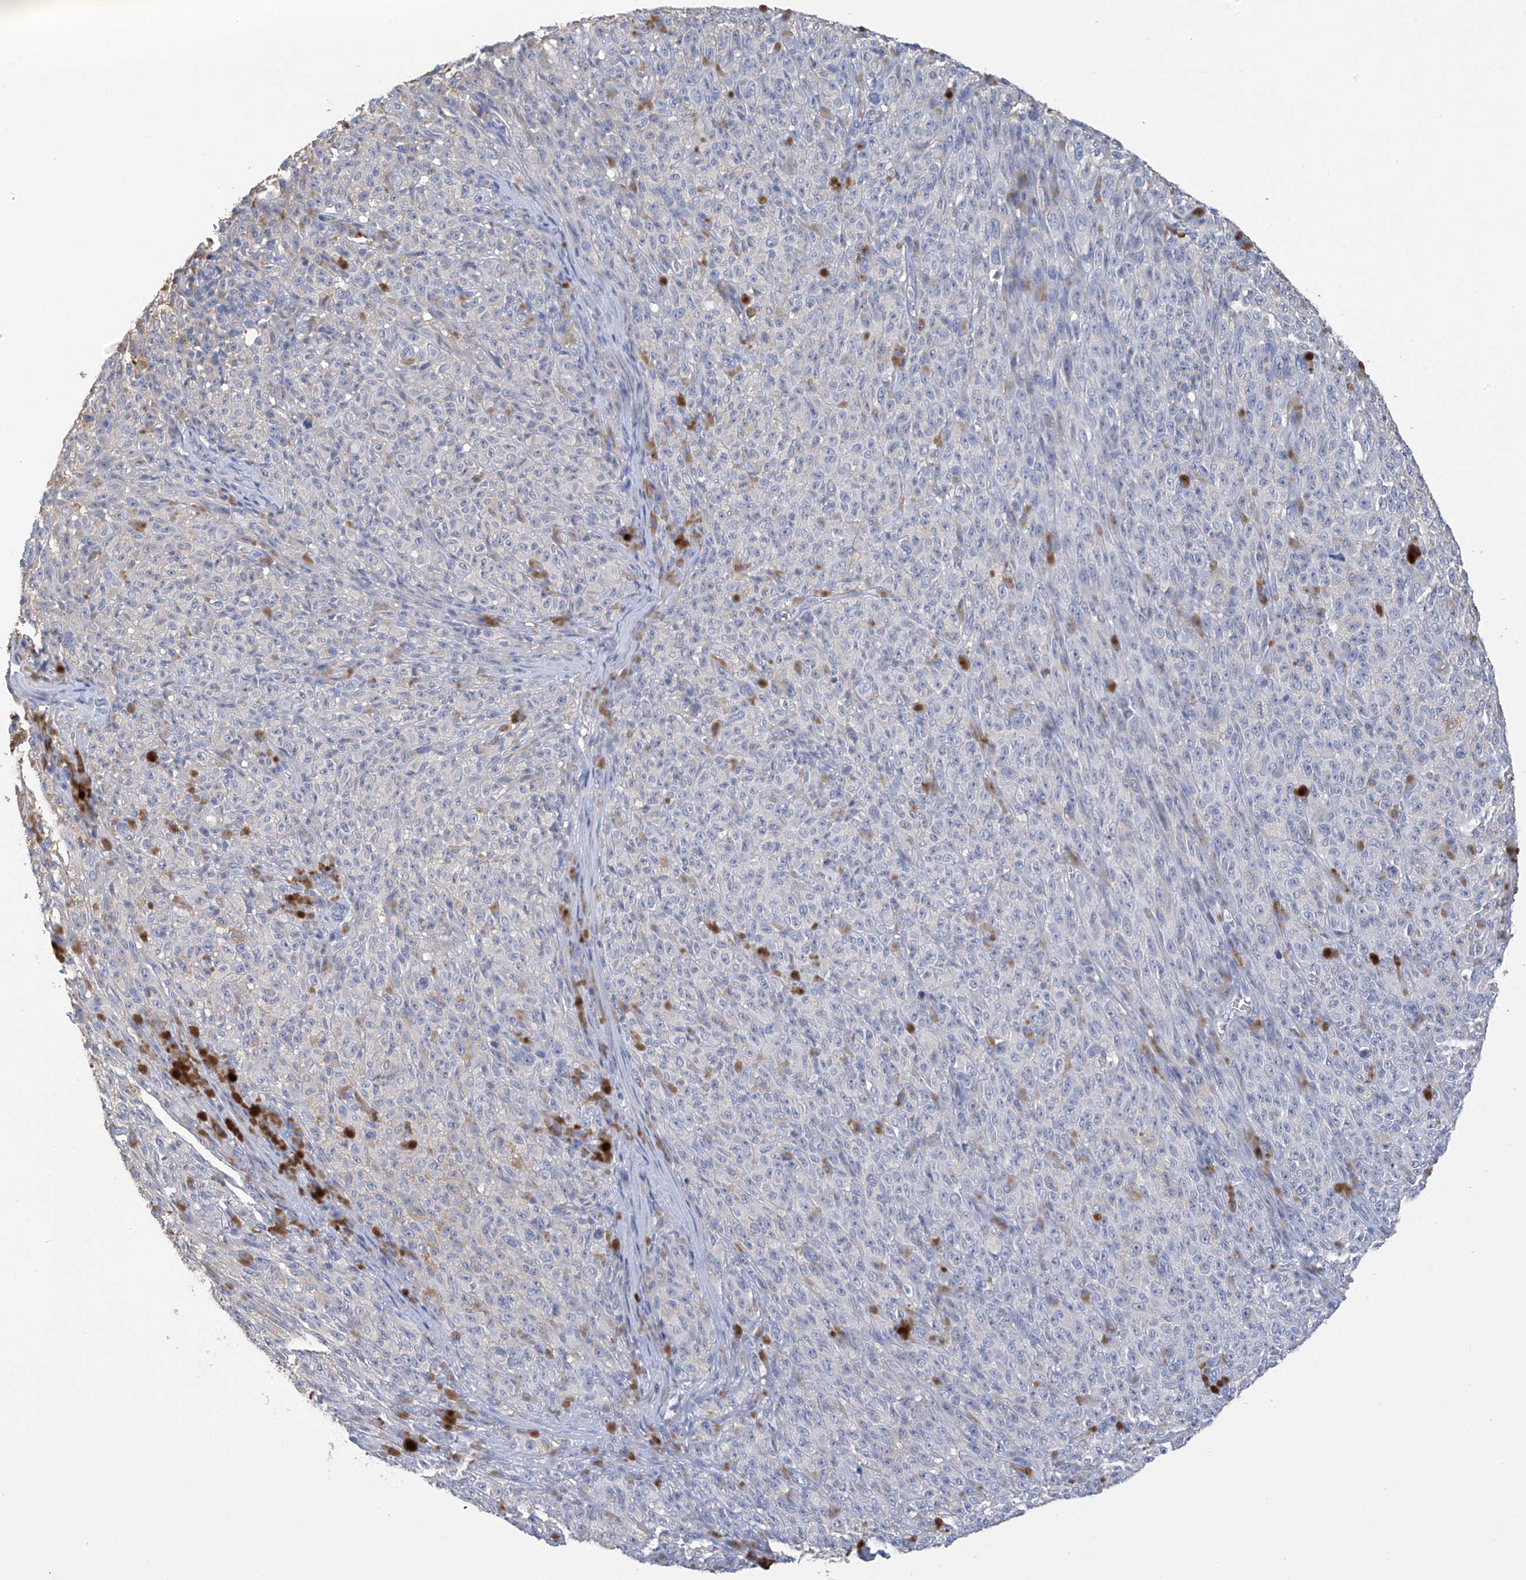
{"staining": {"intensity": "negative", "quantity": "none", "location": "none"}, "tissue": "melanoma", "cell_type": "Tumor cells", "image_type": "cancer", "snomed": [{"axis": "morphology", "description": "Malignant melanoma, NOS"}, {"axis": "topography", "description": "Skin"}], "caption": "The photomicrograph reveals no staining of tumor cells in melanoma.", "gene": "OGT", "patient": {"sex": "female", "age": 82}}